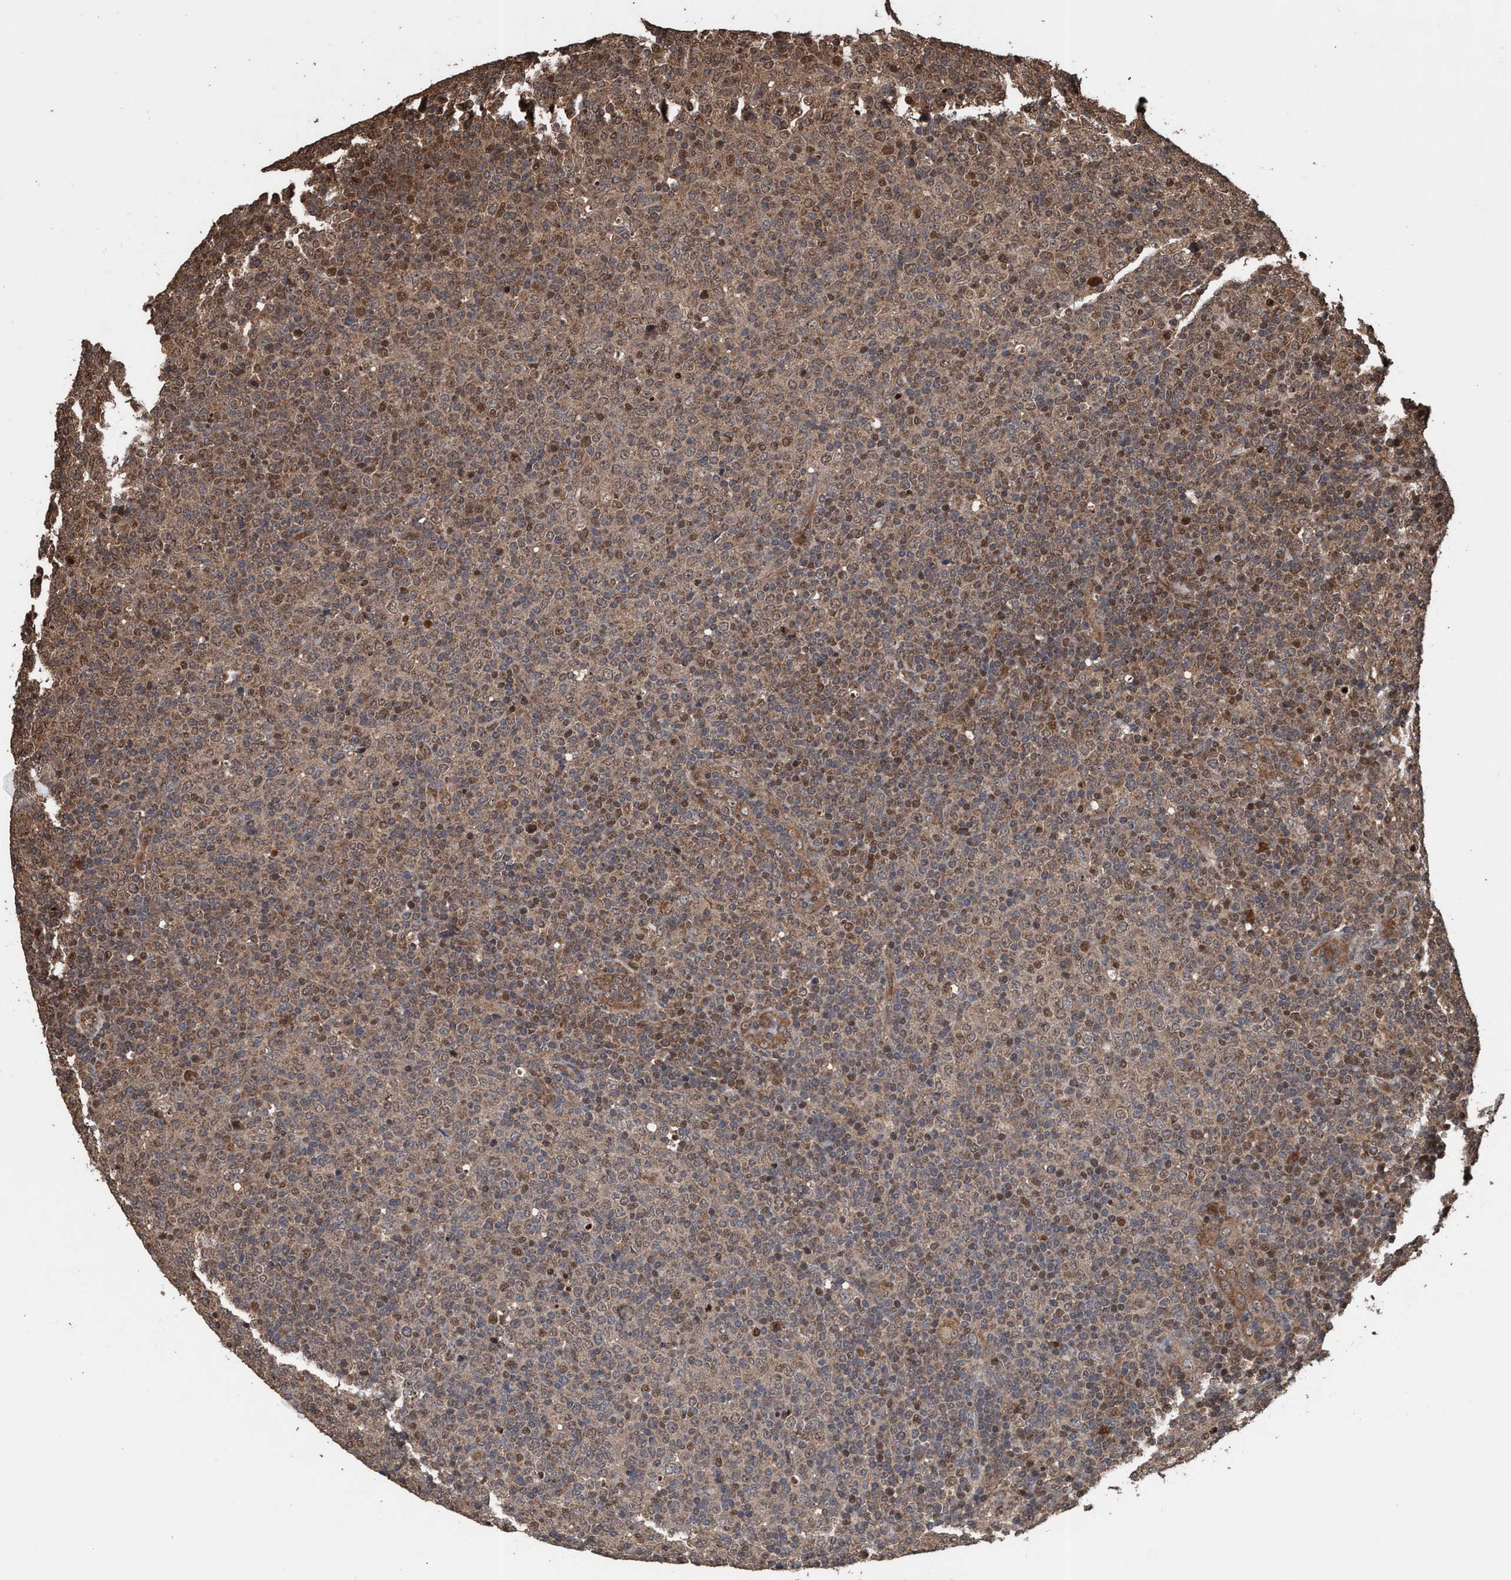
{"staining": {"intensity": "moderate", "quantity": ">75%", "location": "cytoplasmic/membranous,nuclear"}, "tissue": "lymphoma", "cell_type": "Tumor cells", "image_type": "cancer", "snomed": [{"axis": "morphology", "description": "Malignant lymphoma, non-Hodgkin's type, Low grade"}, {"axis": "topography", "description": "Lymph node"}], "caption": "Human lymphoma stained with a brown dye displays moderate cytoplasmic/membranous and nuclear positive positivity in about >75% of tumor cells.", "gene": "TRPC7", "patient": {"sex": "male", "age": 70}}